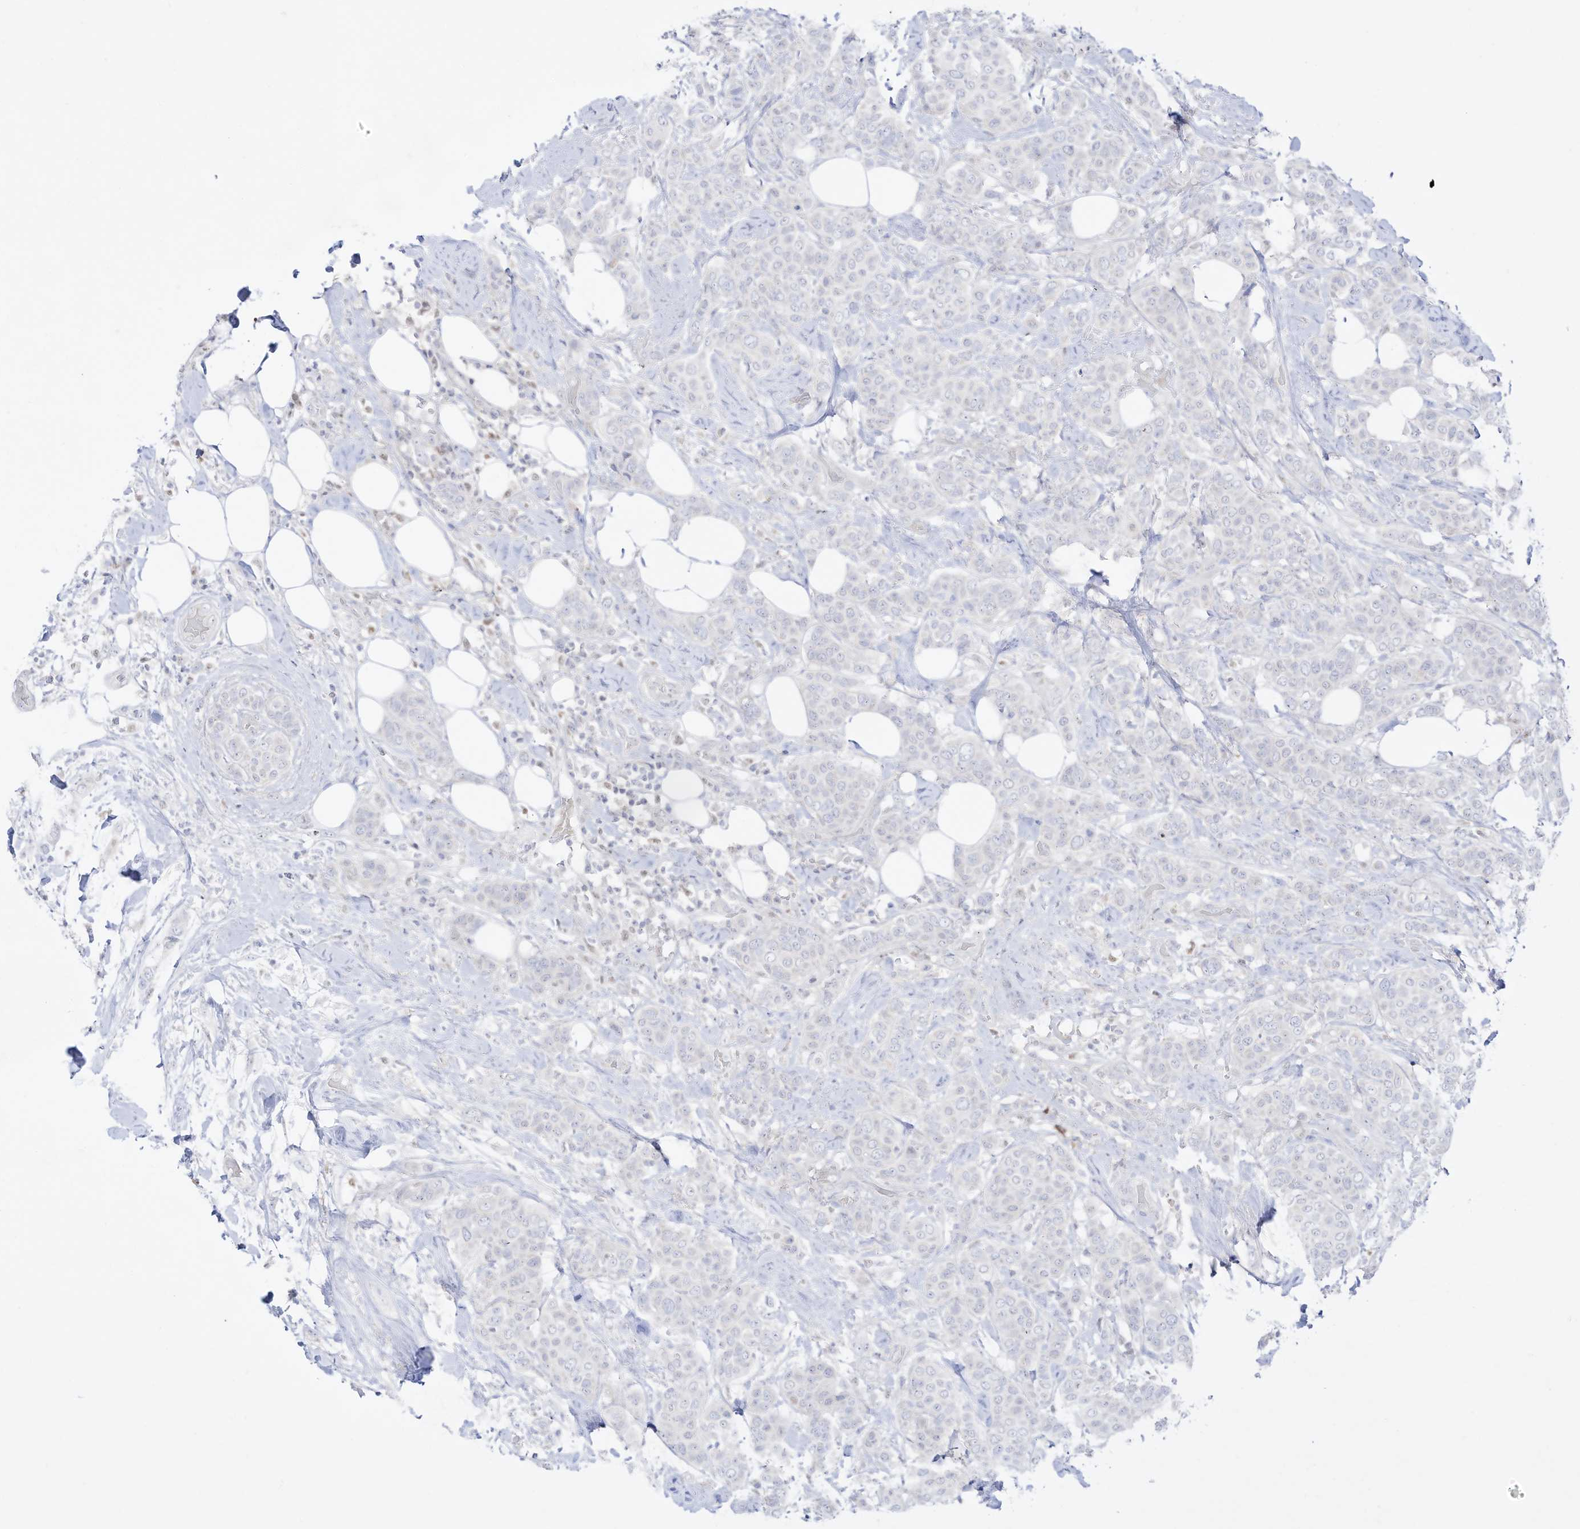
{"staining": {"intensity": "negative", "quantity": "none", "location": "none"}, "tissue": "breast cancer", "cell_type": "Tumor cells", "image_type": "cancer", "snomed": [{"axis": "morphology", "description": "Lobular carcinoma"}, {"axis": "topography", "description": "Breast"}], "caption": "High power microscopy histopathology image of an immunohistochemistry photomicrograph of lobular carcinoma (breast), revealing no significant expression in tumor cells.", "gene": "DMKN", "patient": {"sex": "female", "age": 51}}